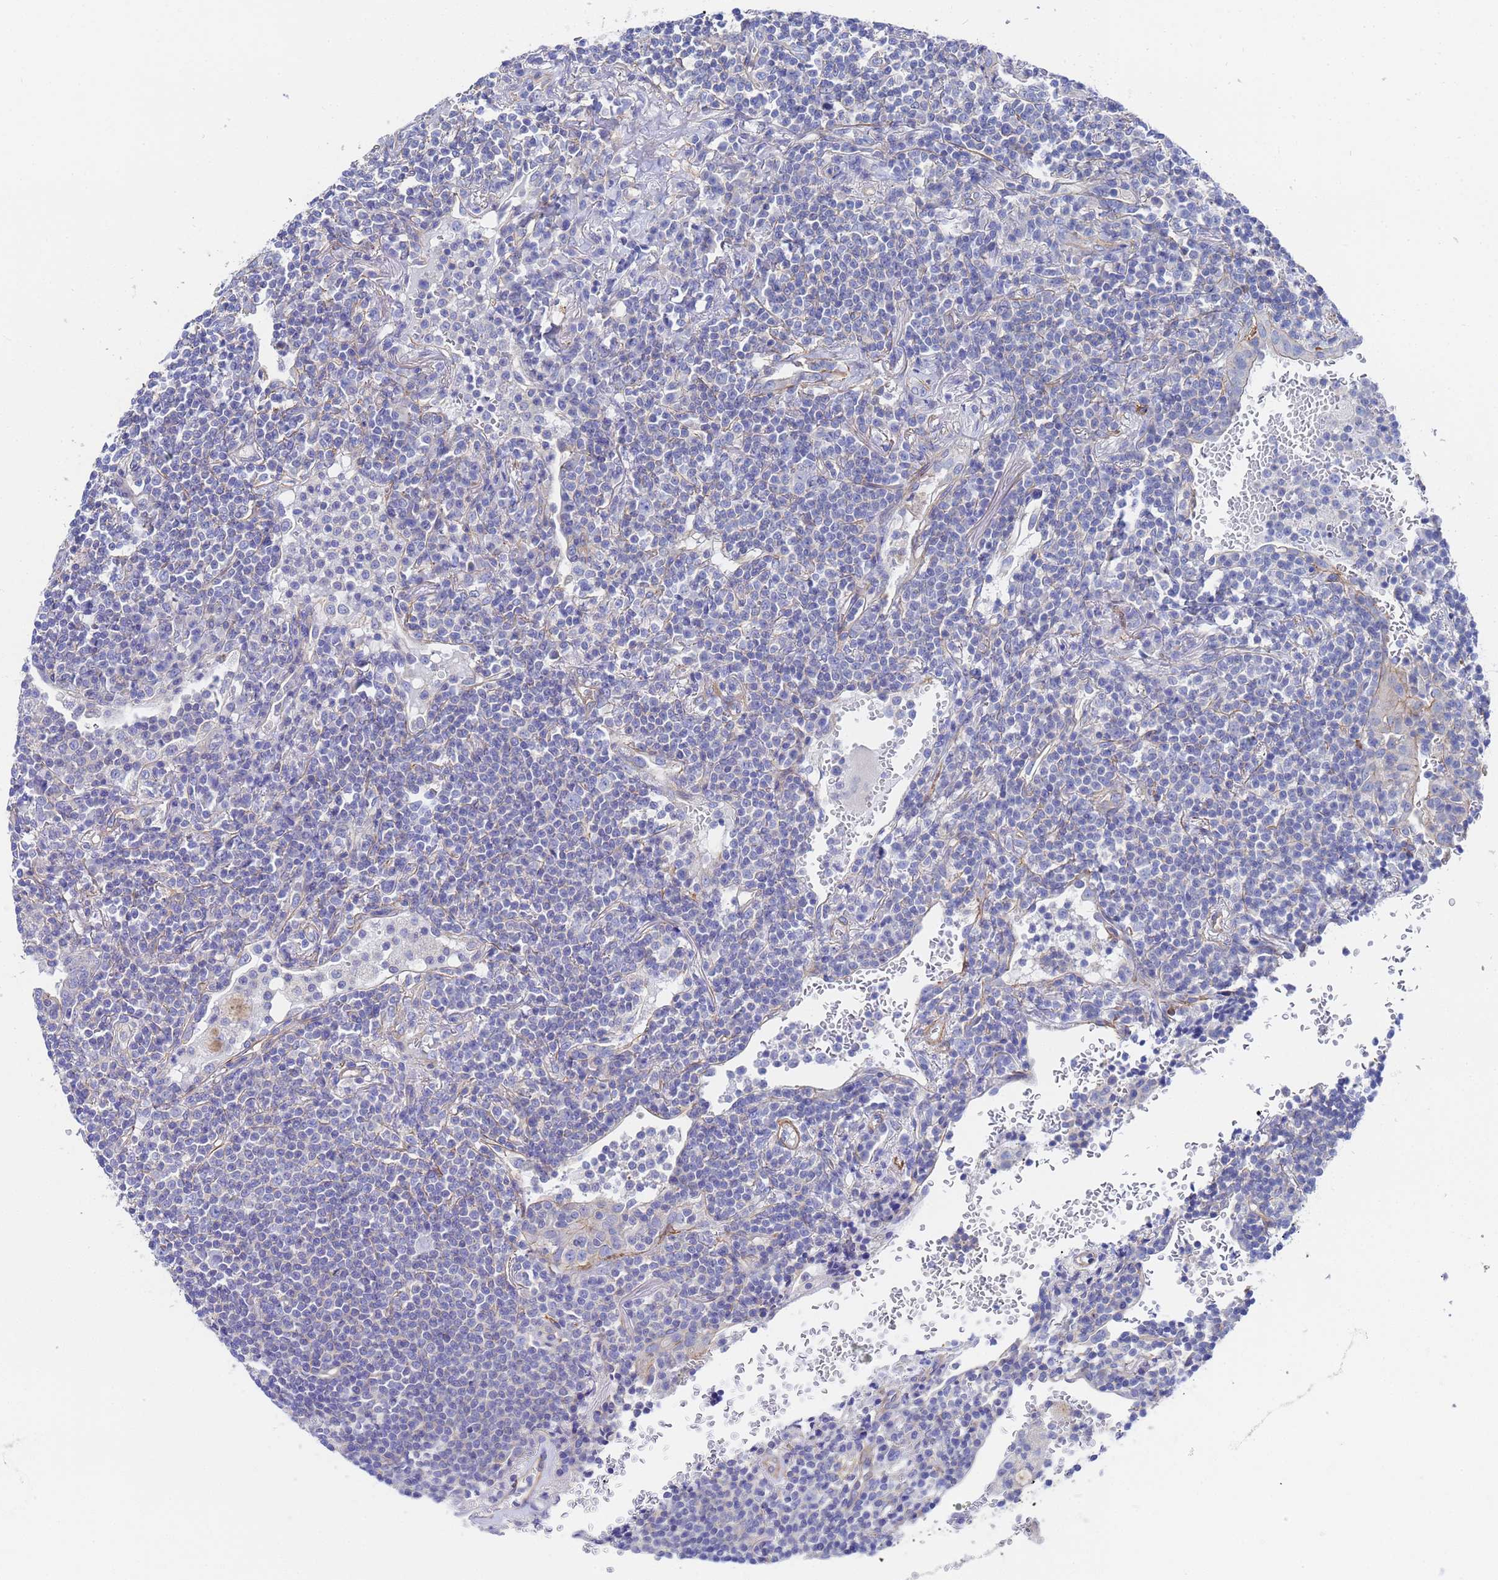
{"staining": {"intensity": "negative", "quantity": "none", "location": "none"}, "tissue": "lymphoma", "cell_type": "Tumor cells", "image_type": "cancer", "snomed": [{"axis": "morphology", "description": "Malignant lymphoma, non-Hodgkin's type, Low grade"}, {"axis": "topography", "description": "Lung"}], "caption": "Micrograph shows no significant protein staining in tumor cells of lymphoma.", "gene": "RAB39B", "patient": {"sex": "female", "age": 71}}